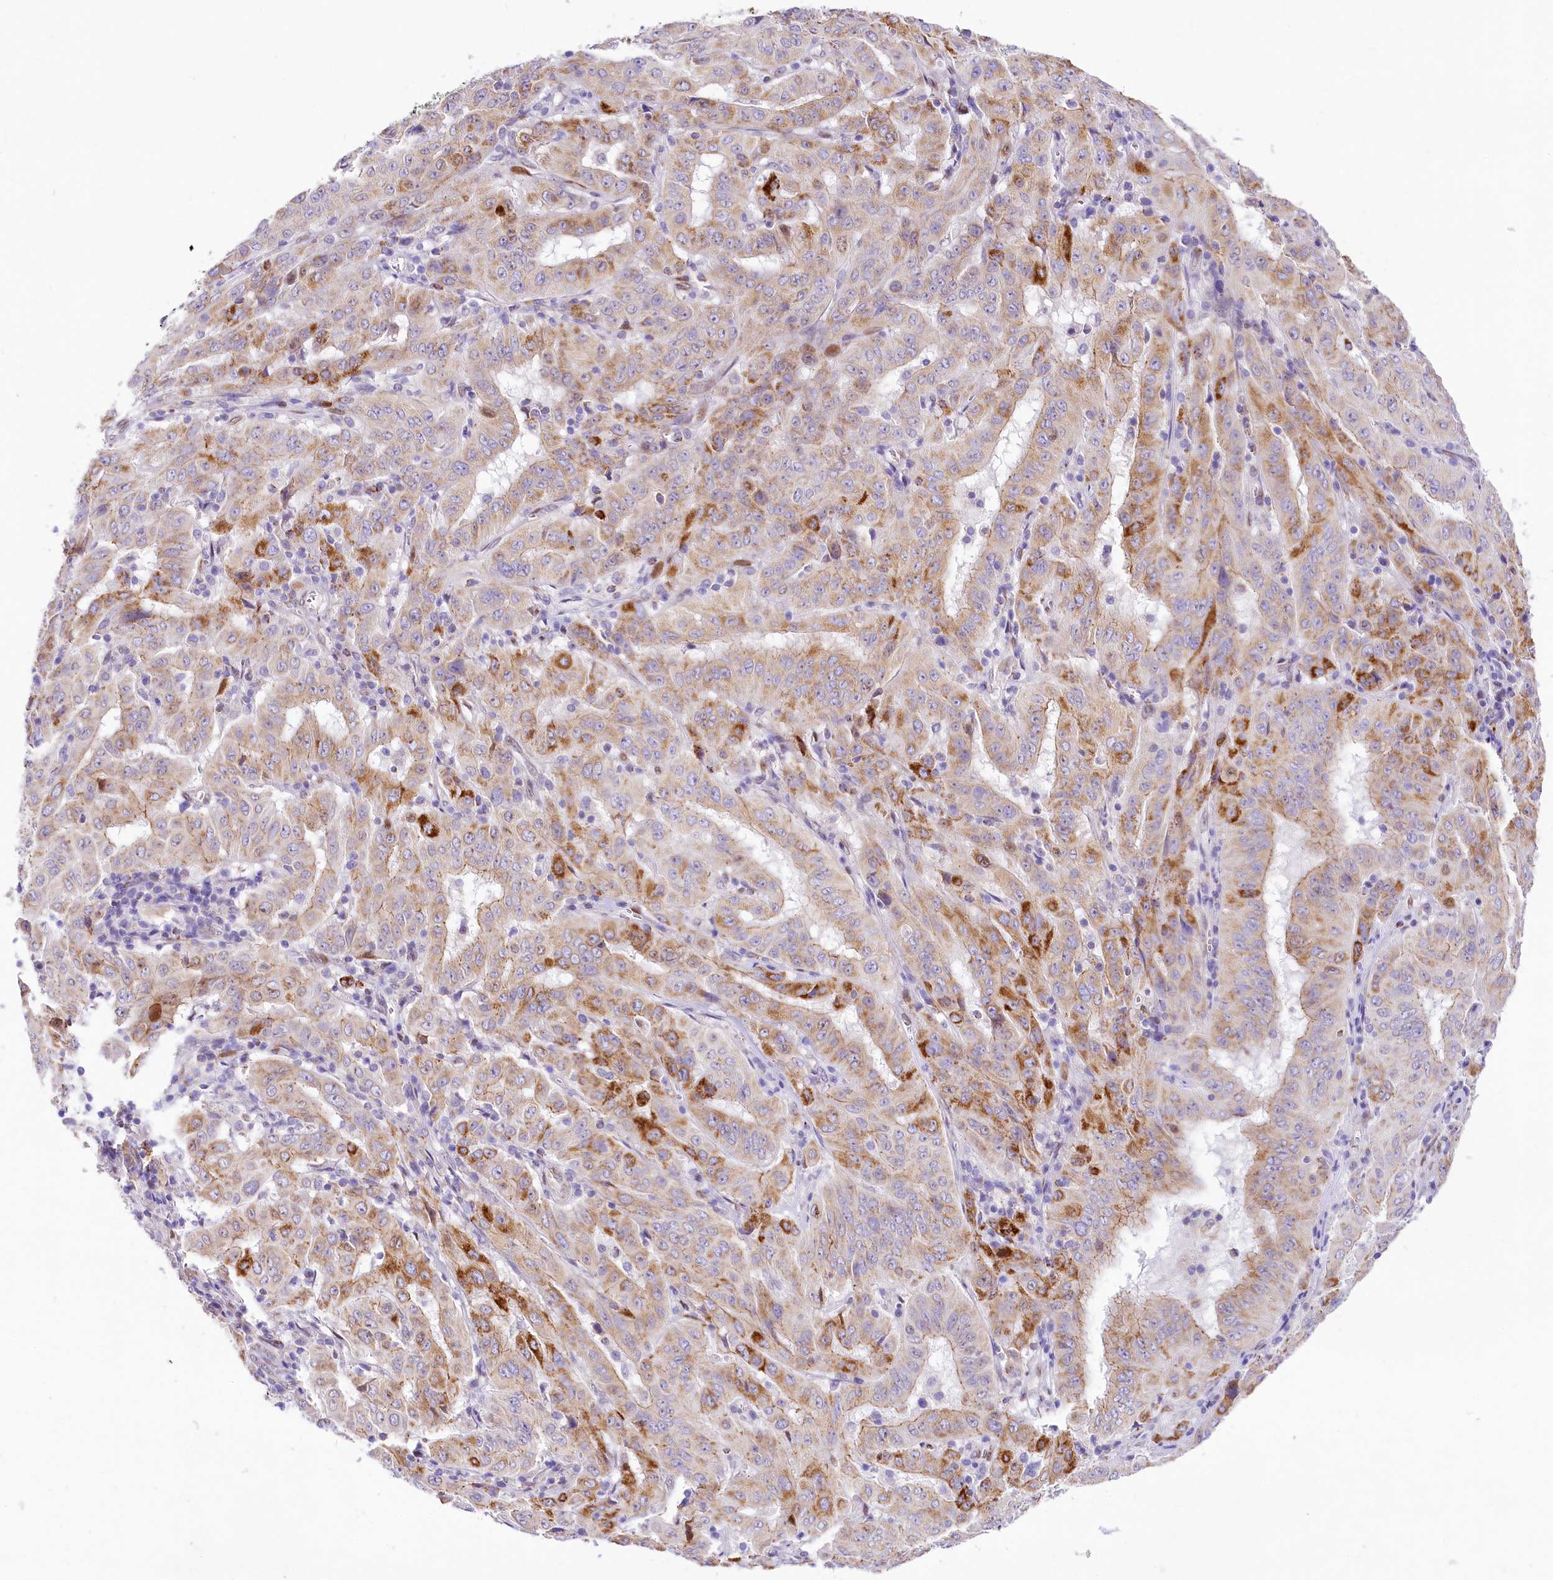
{"staining": {"intensity": "moderate", "quantity": "25%-75%", "location": "cytoplasmic/membranous"}, "tissue": "pancreatic cancer", "cell_type": "Tumor cells", "image_type": "cancer", "snomed": [{"axis": "morphology", "description": "Adenocarcinoma, NOS"}, {"axis": "topography", "description": "Pancreas"}], "caption": "Protein staining reveals moderate cytoplasmic/membranous positivity in about 25%-75% of tumor cells in pancreatic cancer (adenocarcinoma).", "gene": "PPIP5K2", "patient": {"sex": "male", "age": 63}}